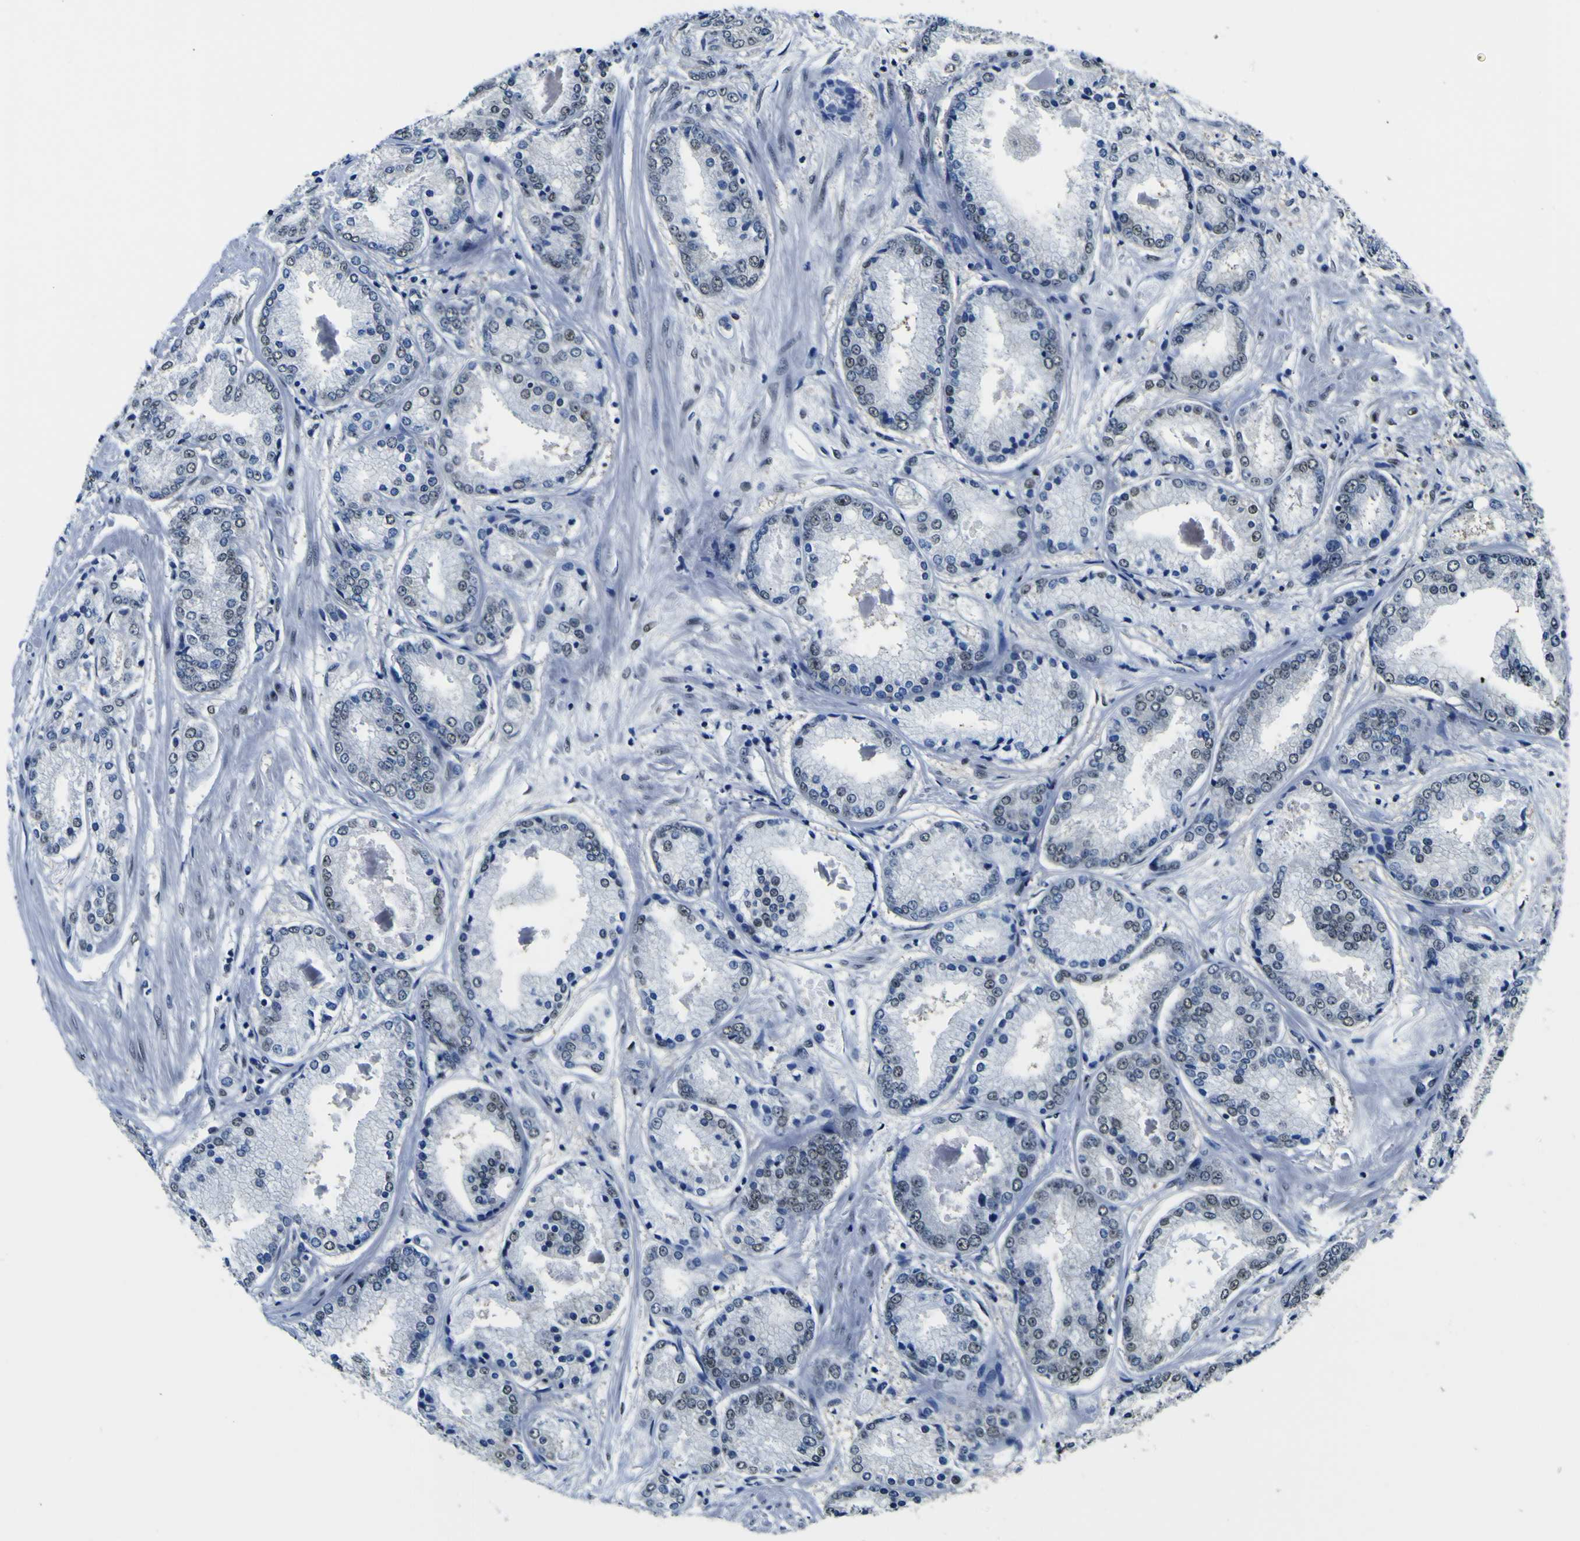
{"staining": {"intensity": "weak", "quantity": "<25%", "location": "nuclear"}, "tissue": "prostate cancer", "cell_type": "Tumor cells", "image_type": "cancer", "snomed": [{"axis": "morphology", "description": "Adenocarcinoma, High grade"}, {"axis": "topography", "description": "Prostate"}], "caption": "High magnification brightfield microscopy of prostate cancer (high-grade adenocarcinoma) stained with DAB (brown) and counterstained with hematoxylin (blue): tumor cells show no significant expression. (Immunohistochemistry, brightfield microscopy, high magnification).", "gene": "CUL4B", "patient": {"sex": "male", "age": 59}}